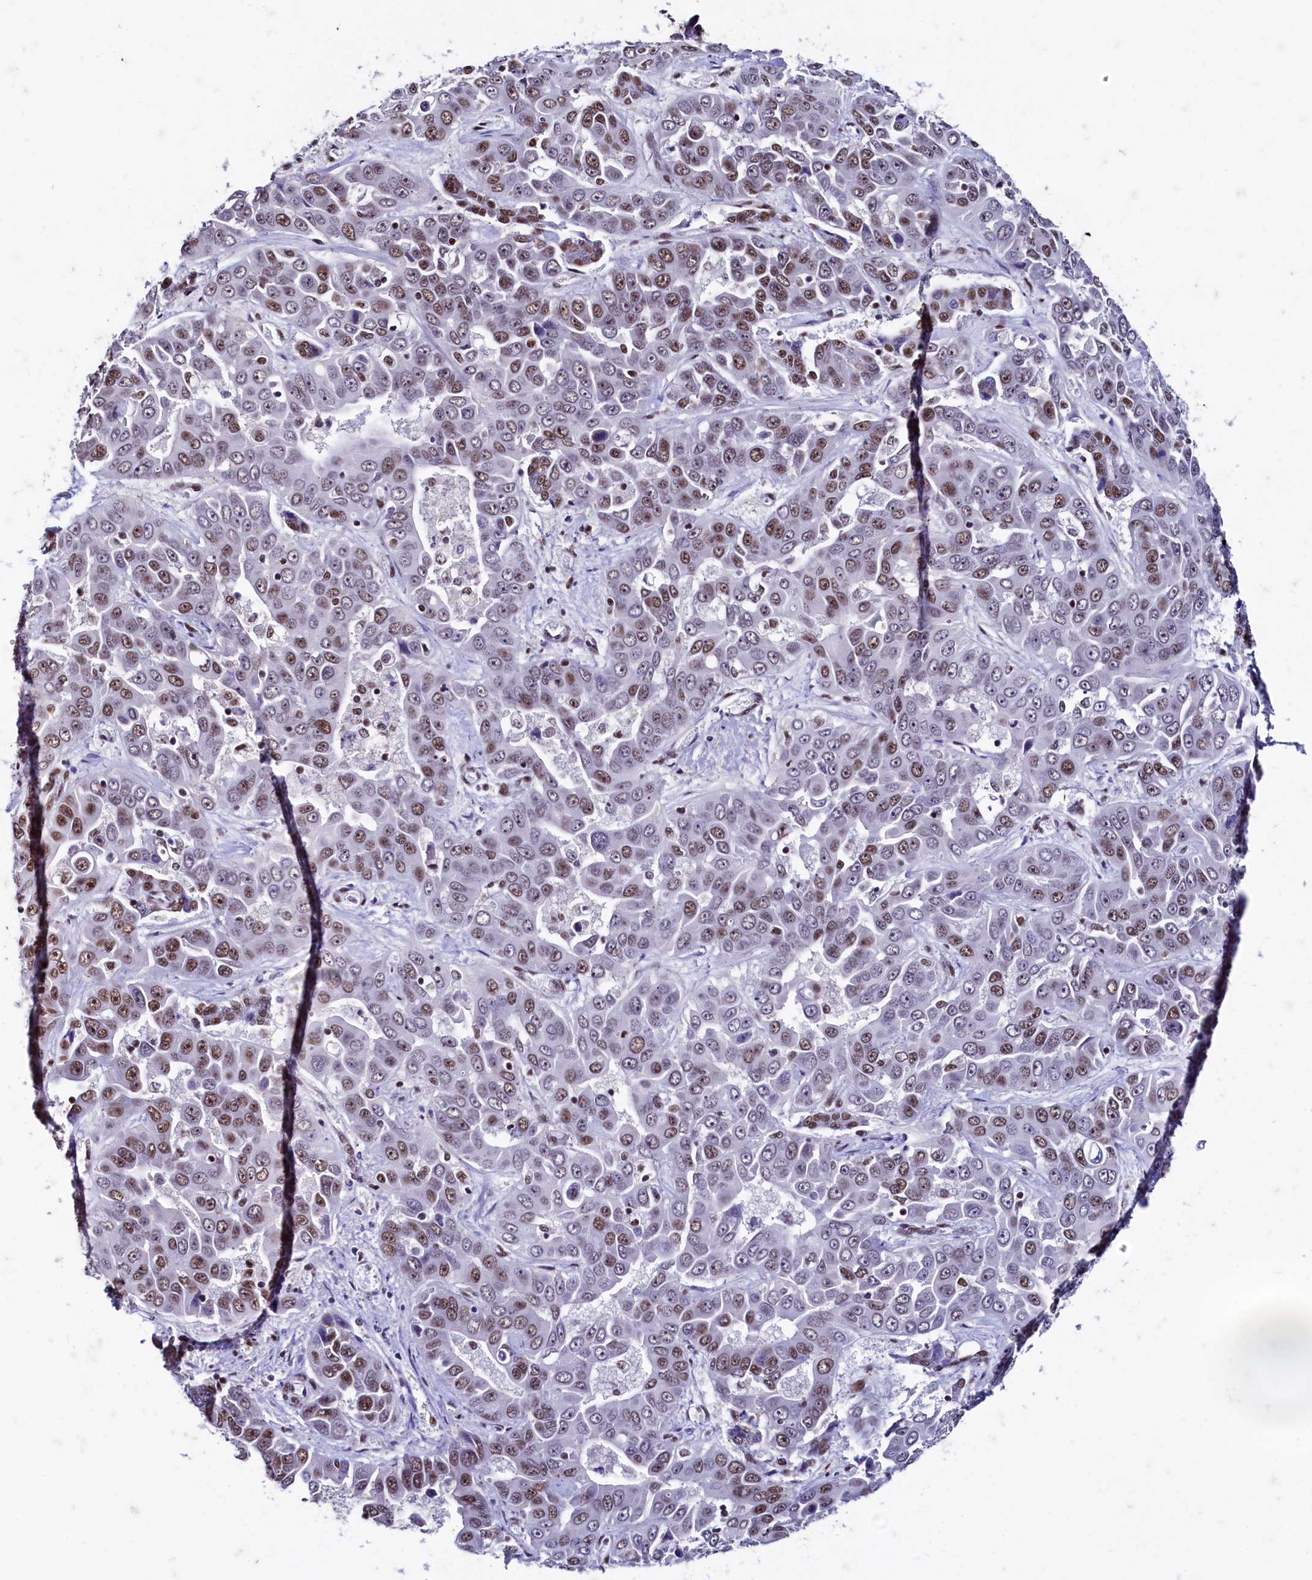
{"staining": {"intensity": "moderate", "quantity": "25%-75%", "location": "nuclear"}, "tissue": "liver cancer", "cell_type": "Tumor cells", "image_type": "cancer", "snomed": [{"axis": "morphology", "description": "Cholangiocarcinoma"}, {"axis": "topography", "description": "Liver"}], "caption": "This histopathology image demonstrates immunohistochemistry staining of liver cancer, with medium moderate nuclear expression in approximately 25%-75% of tumor cells.", "gene": "CPSF7", "patient": {"sex": "female", "age": 52}}